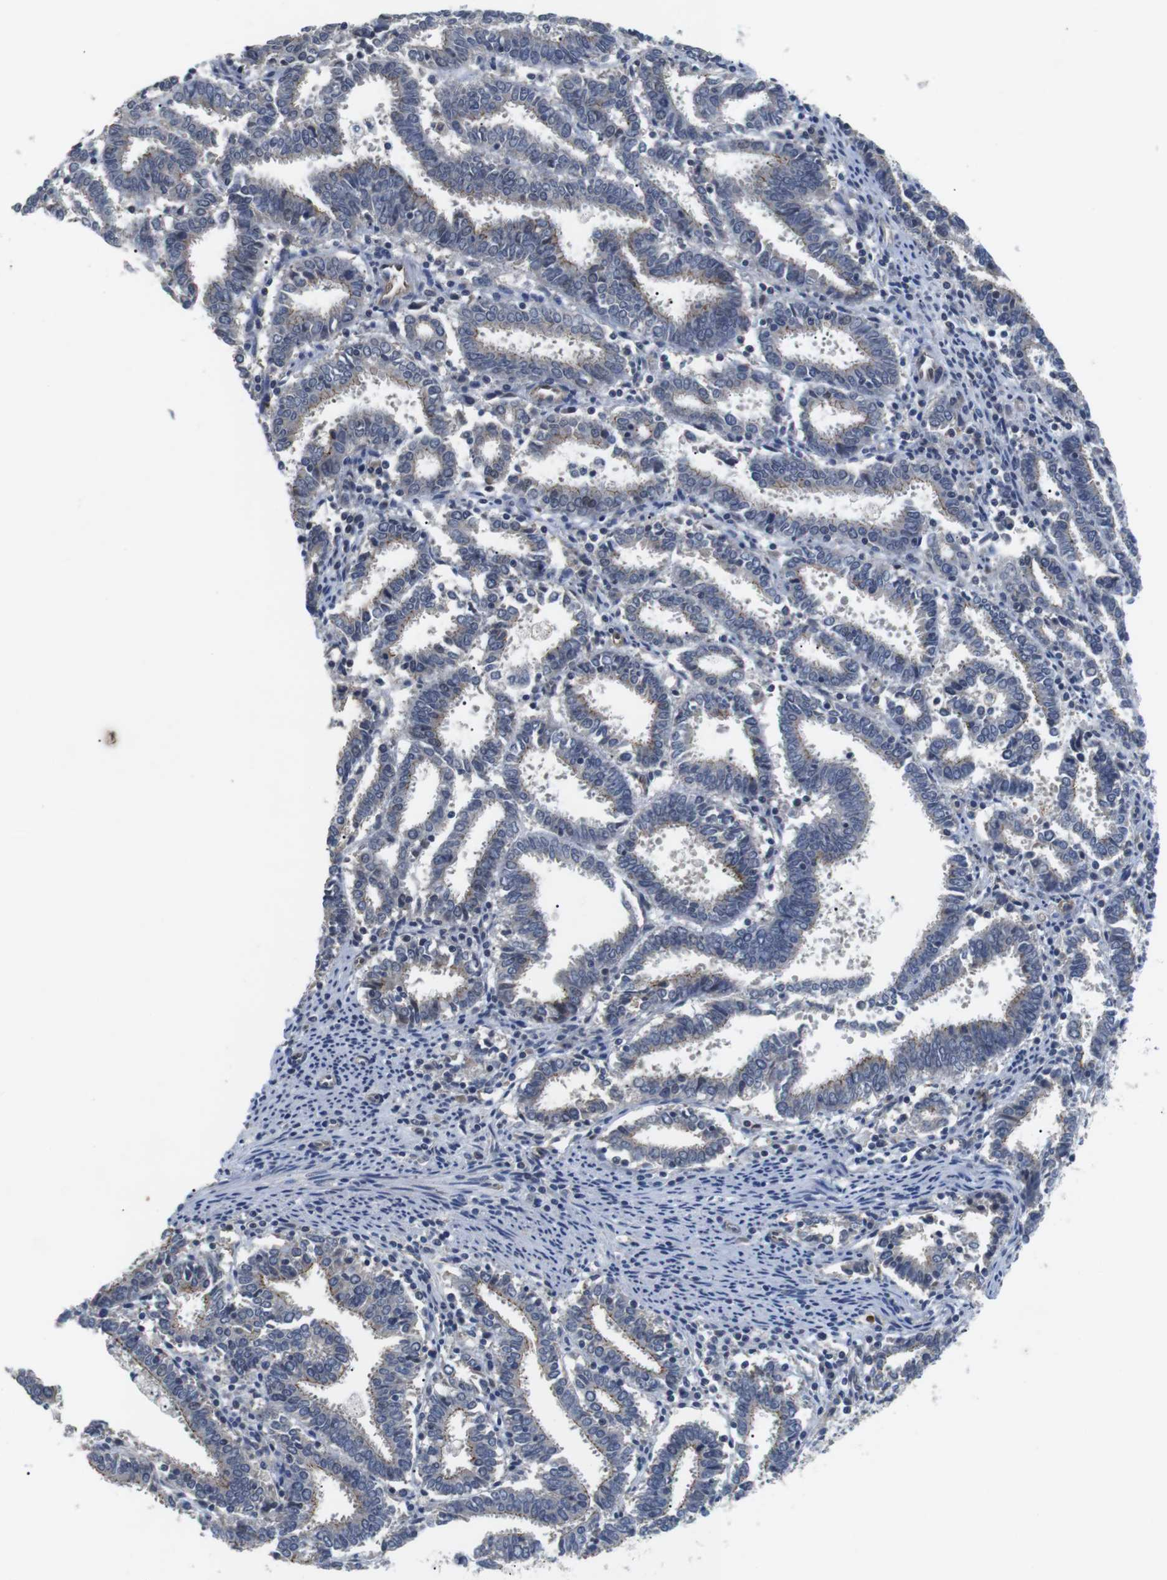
{"staining": {"intensity": "moderate", "quantity": "<25%", "location": "cytoplasmic/membranous"}, "tissue": "endometrial cancer", "cell_type": "Tumor cells", "image_type": "cancer", "snomed": [{"axis": "morphology", "description": "Adenocarcinoma, NOS"}, {"axis": "topography", "description": "Uterus"}], "caption": "The image shows immunohistochemical staining of endometrial cancer. There is moderate cytoplasmic/membranous expression is seen in about <25% of tumor cells.", "gene": "NECTIN1", "patient": {"sex": "female", "age": 83}}